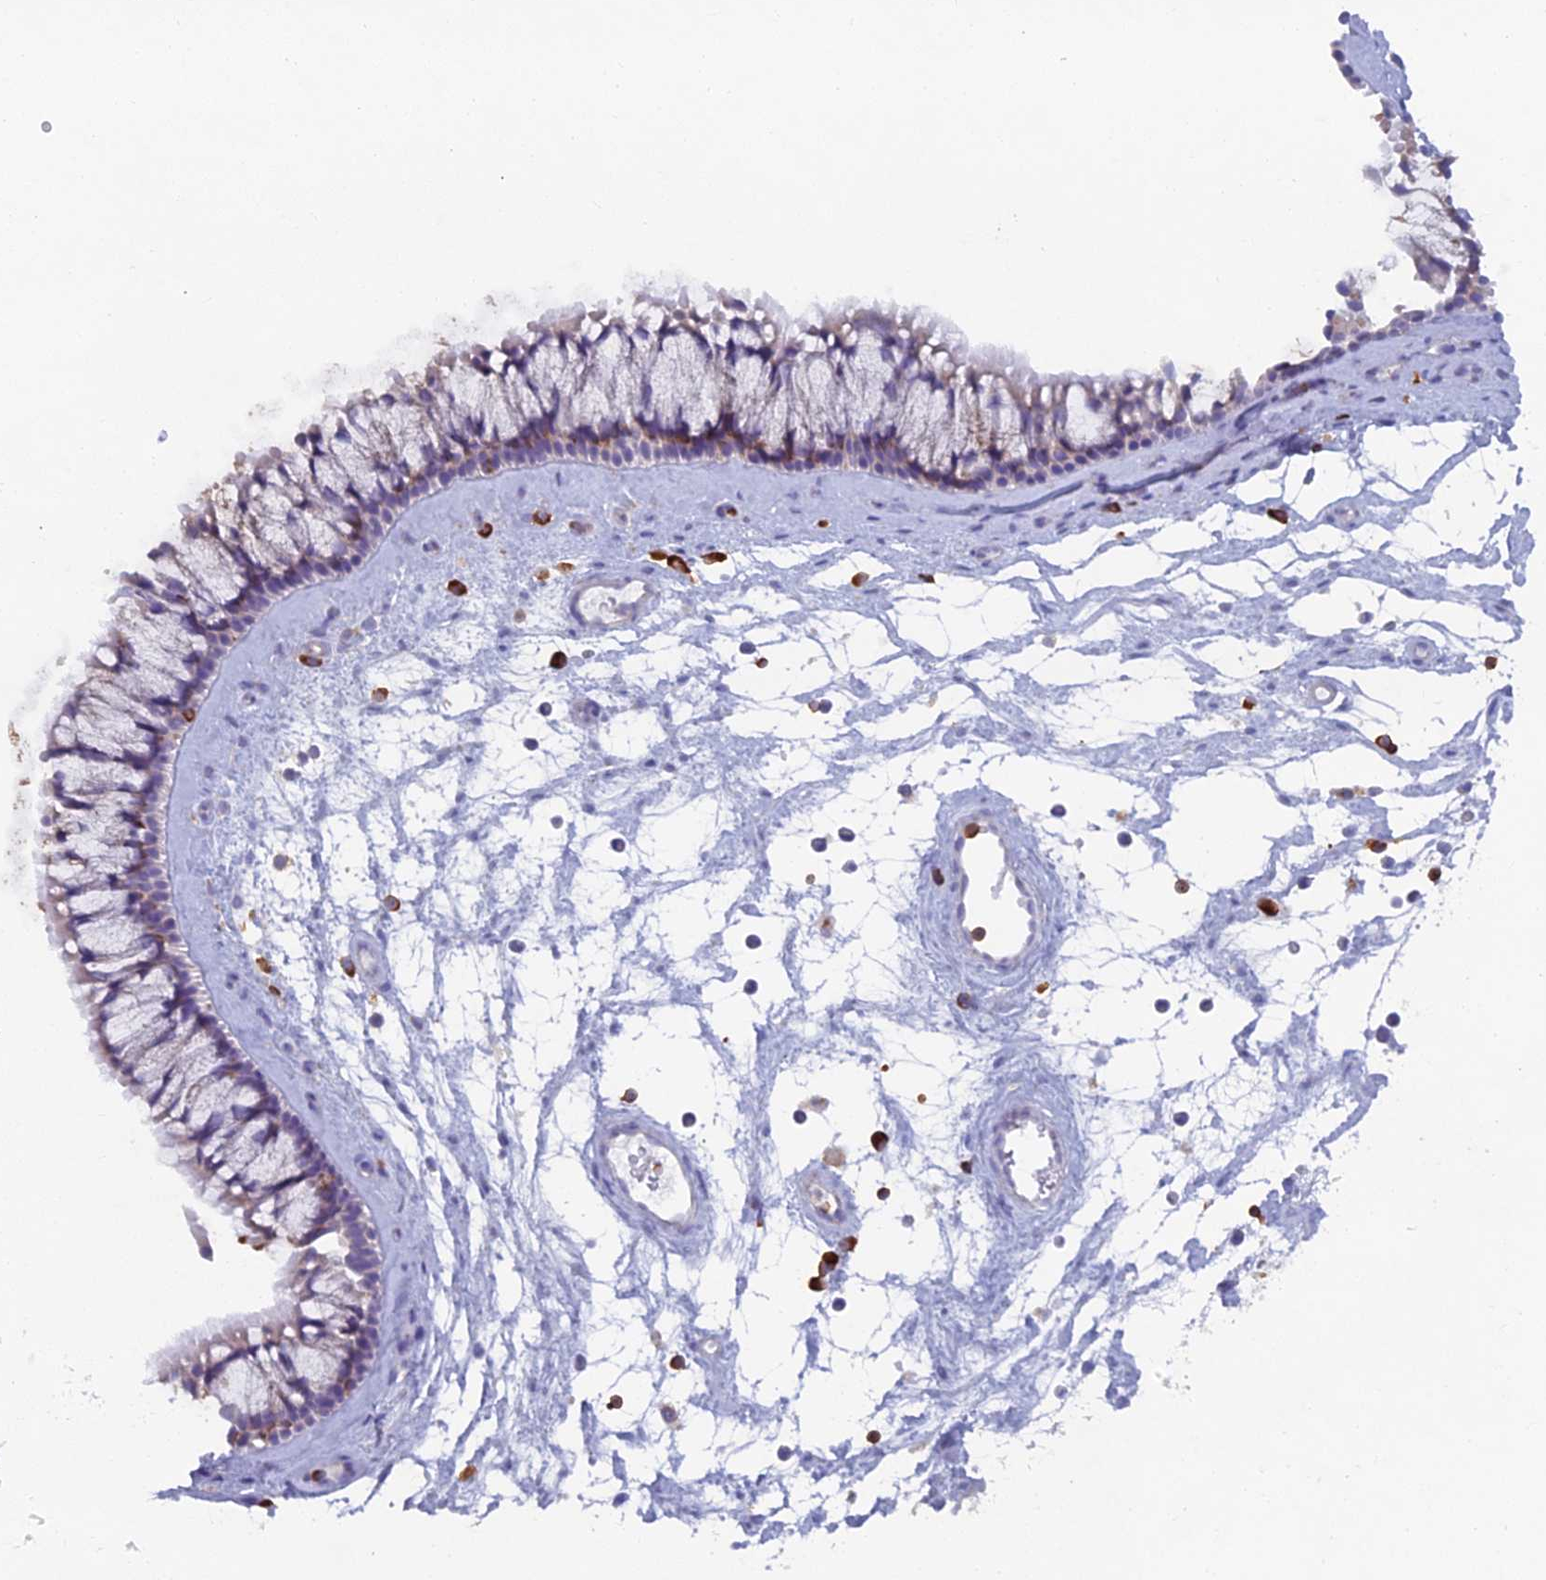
{"staining": {"intensity": "negative", "quantity": "none", "location": "none"}, "tissue": "nasopharynx", "cell_type": "Respiratory epithelial cells", "image_type": "normal", "snomed": [{"axis": "morphology", "description": "Normal tissue, NOS"}, {"axis": "topography", "description": "Nasopharynx"}], "caption": "A histopathology image of human nasopharynx is negative for staining in respiratory epithelial cells.", "gene": "ABI3BP", "patient": {"sex": "male", "age": 64}}